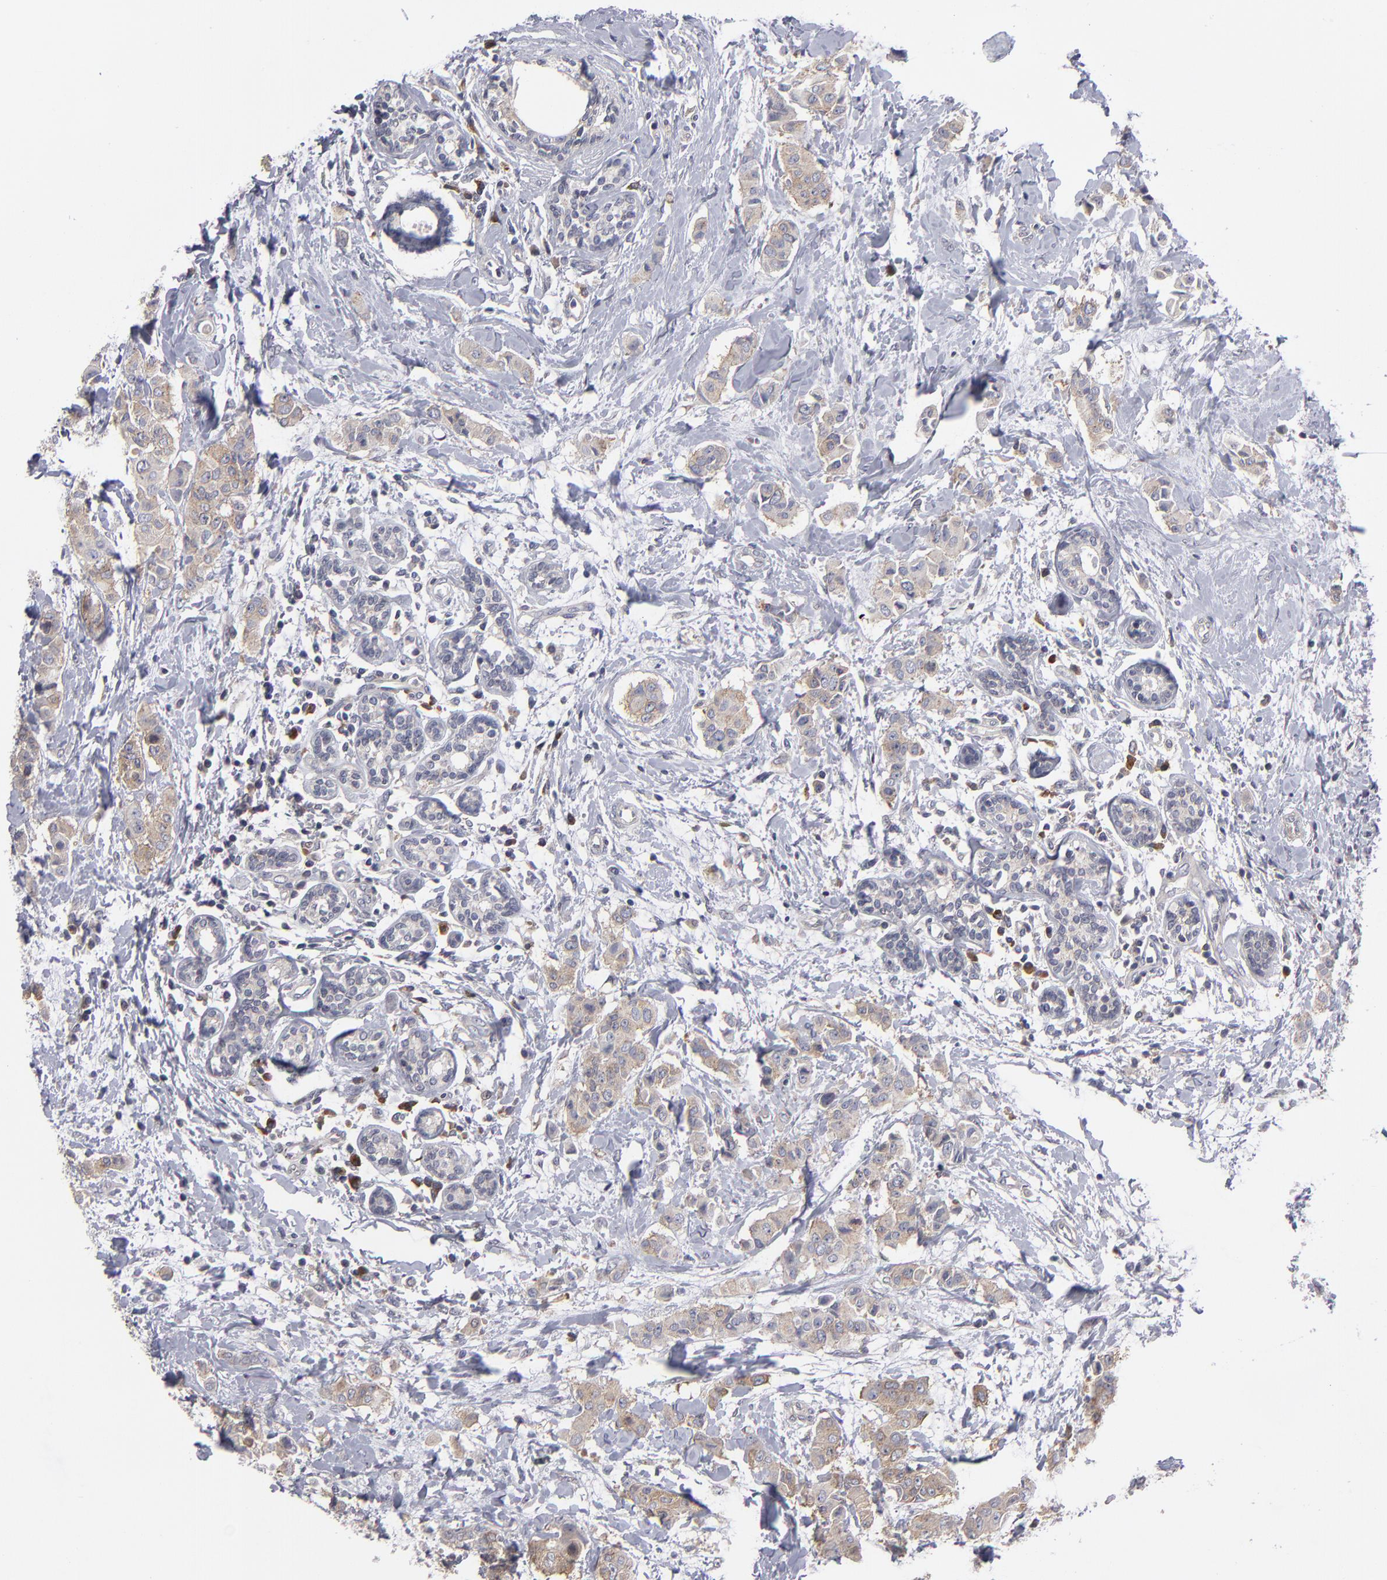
{"staining": {"intensity": "moderate", "quantity": ">75%", "location": "cytoplasmic/membranous"}, "tissue": "breast cancer", "cell_type": "Tumor cells", "image_type": "cancer", "snomed": [{"axis": "morphology", "description": "Duct carcinoma"}, {"axis": "topography", "description": "Breast"}], "caption": "Protein analysis of breast cancer tissue shows moderate cytoplasmic/membranous staining in about >75% of tumor cells.", "gene": "CEP97", "patient": {"sex": "female", "age": 40}}